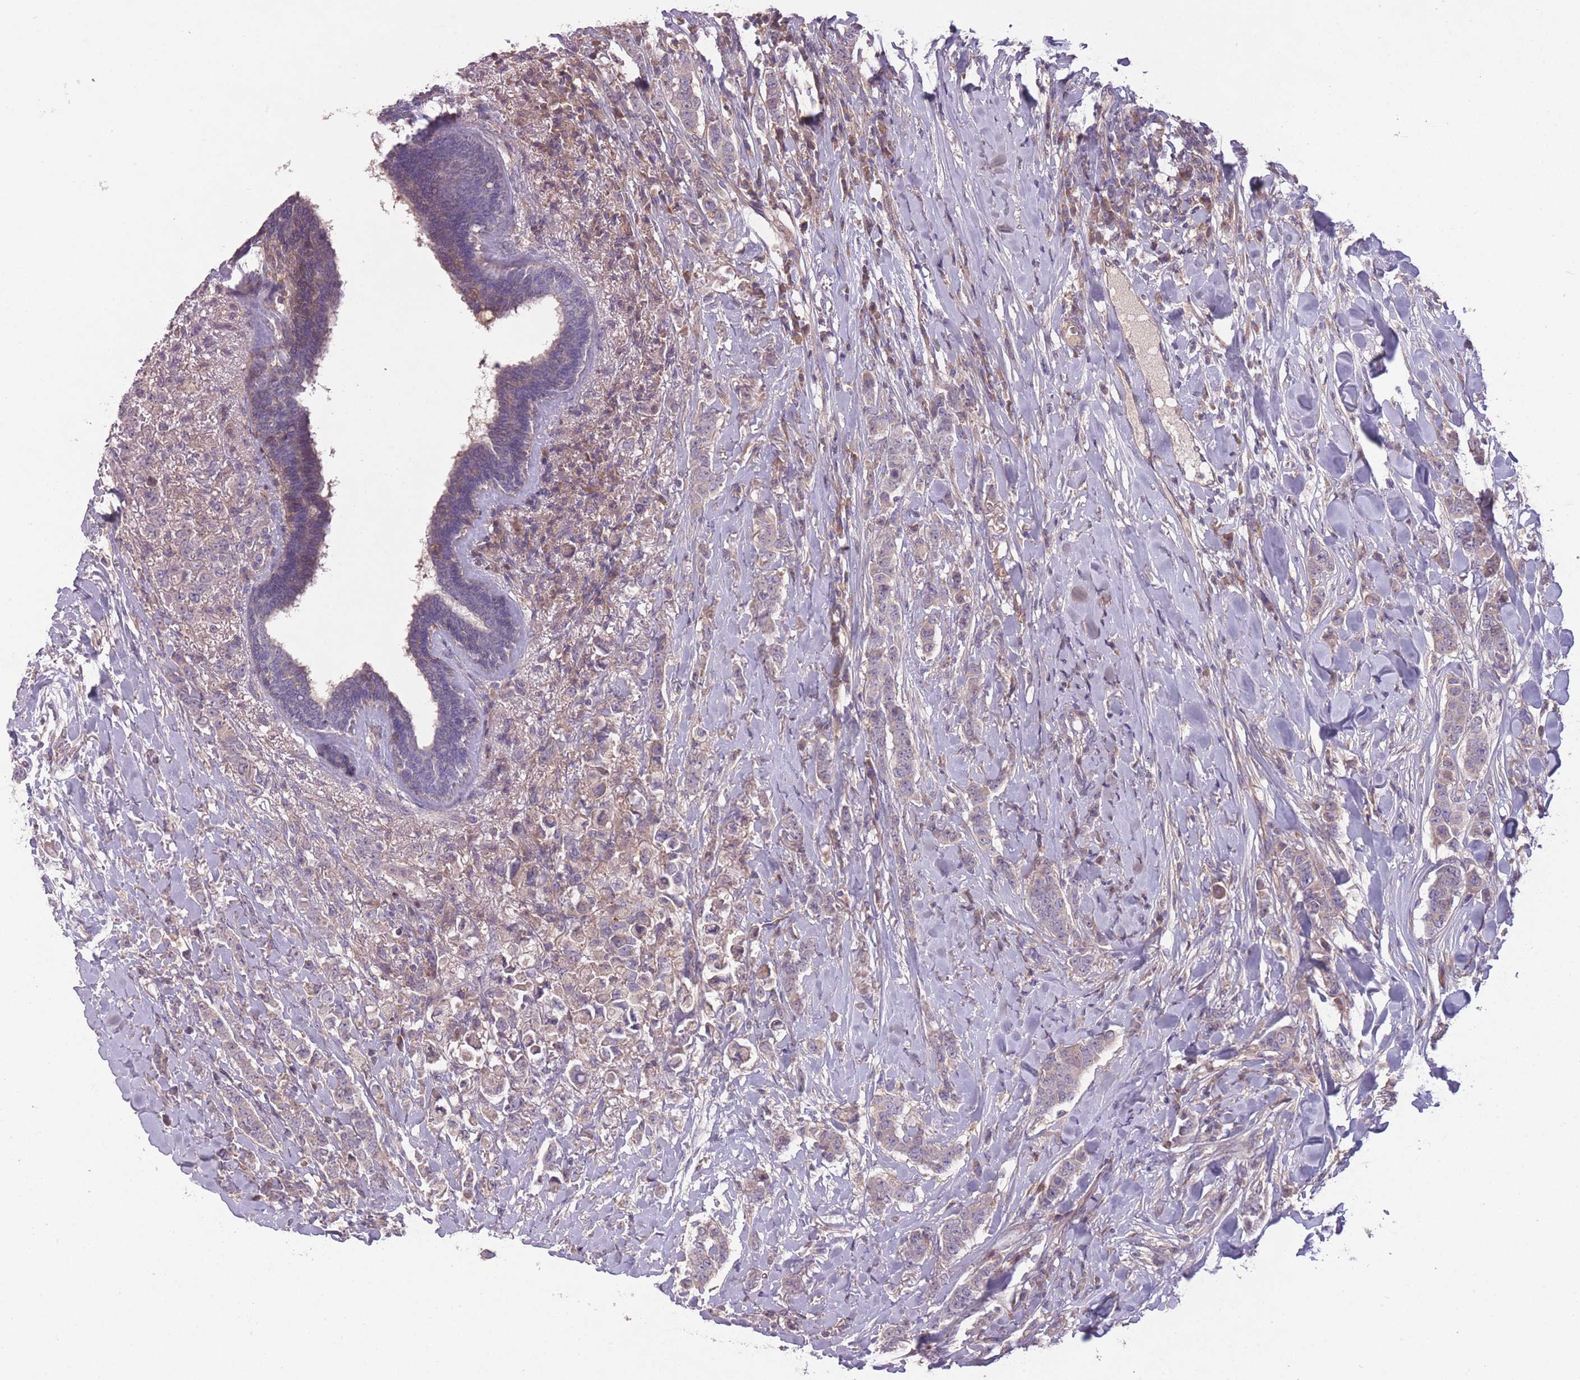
{"staining": {"intensity": "negative", "quantity": "none", "location": "none"}, "tissue": "breast cancer", "cell_type": "Tumor cells", "image_type": "cancer", "snomed": [{"axis": "morphology", "description": "Duct carcinoma"}, {"axis": "topography", "description": "Breast"}], "caption": "Micrograph shows no significant protein positivity in tumor cells of breast cancer.", "gene": "OR2V2", "patient": {"sex": "female", "age": 40}}